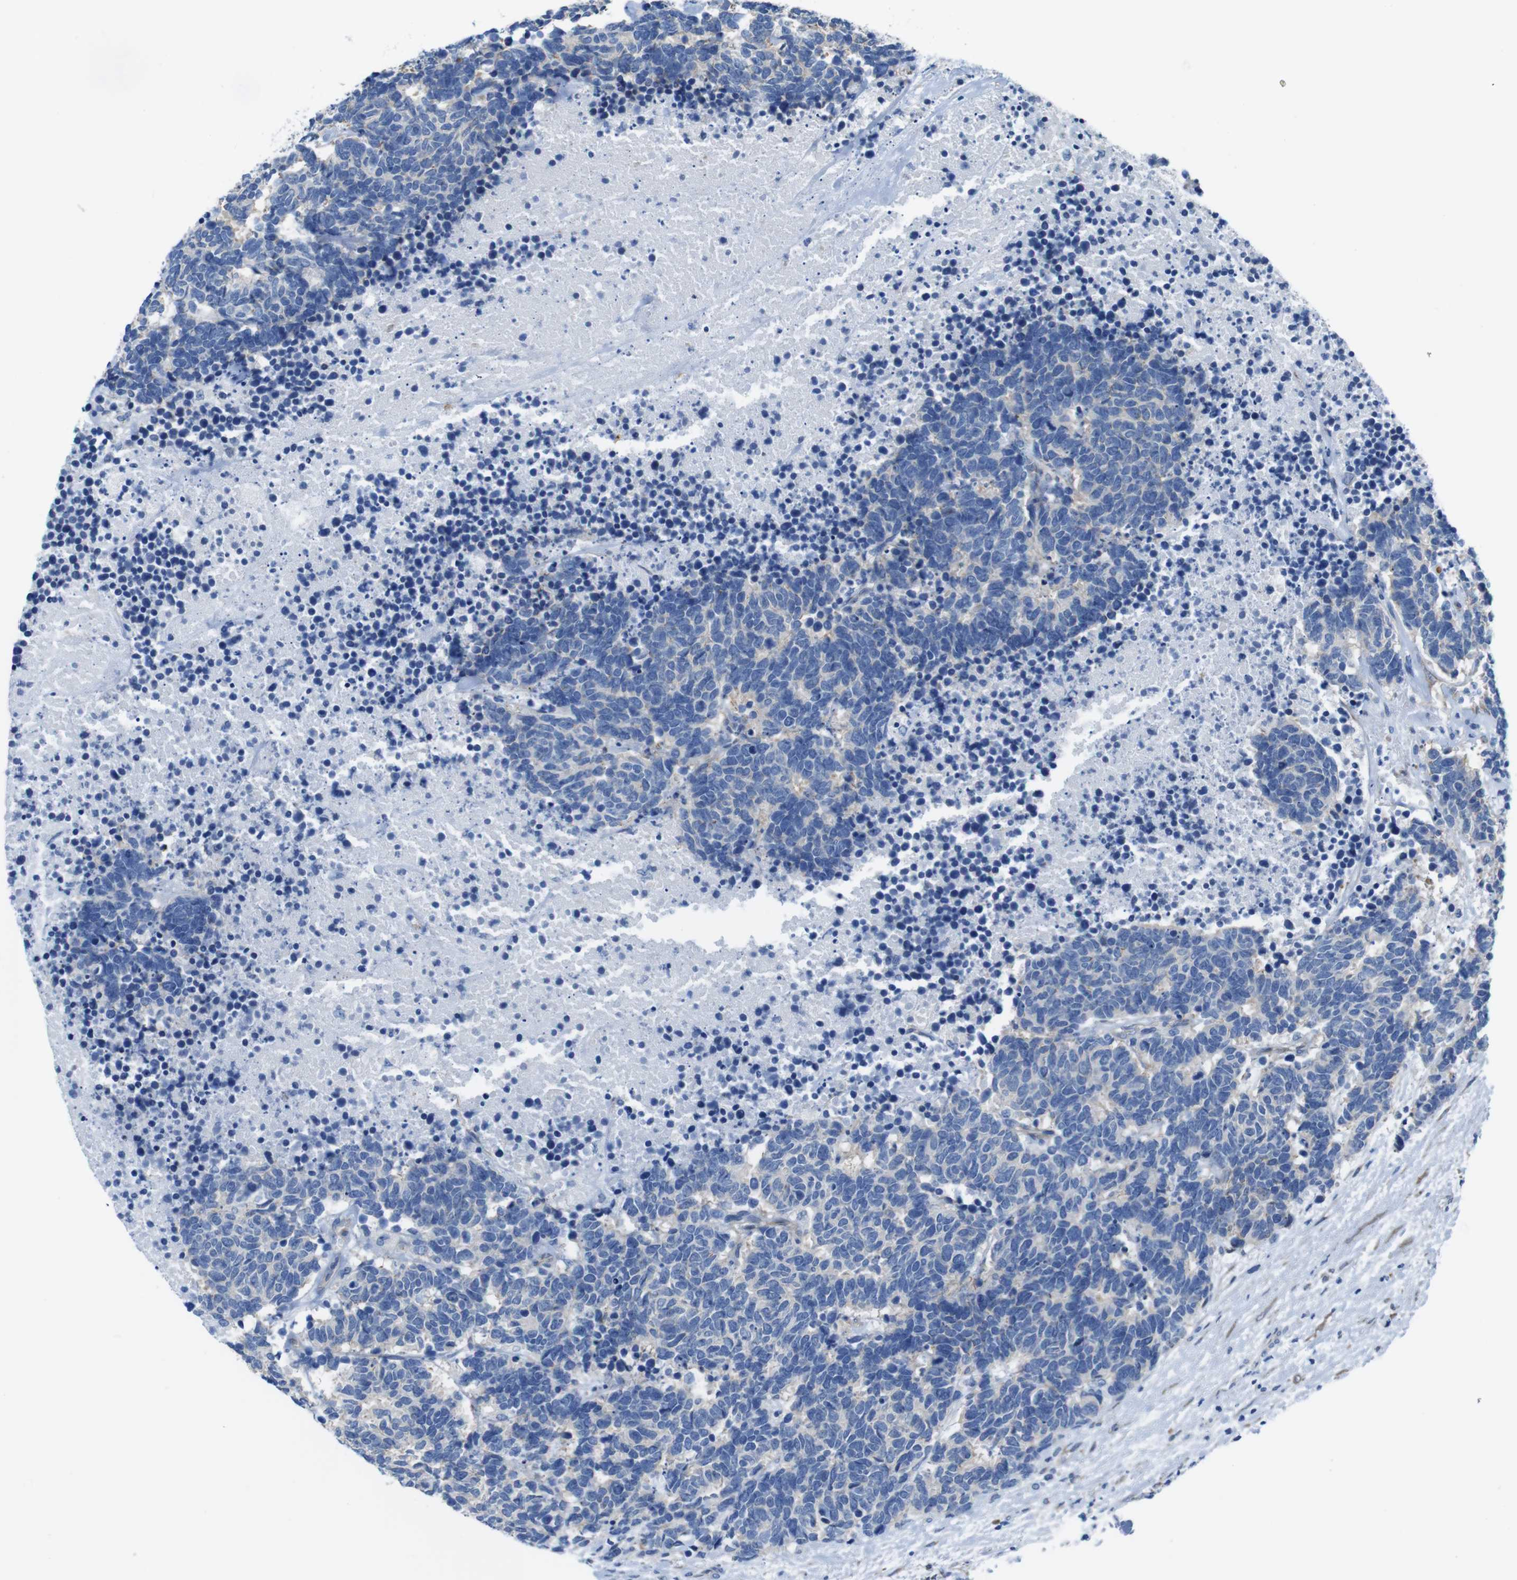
{"staining": {"intensity": "negative", "quantity": "none", "location": "none"}, "tissue": "carcinoid", "cell_type": "Tumor cells", "image_type": "cancer", "snomed": [{"axis": "morphology", "description": "Carcinoma, NOS"}, {"axis": "morphology", "description": "Carcinoid, malignant, NOS"}, {"axis": "topography", "description": "Urinary bladder"}], "caption": "This is an immunohistochemistry photomicrograph of human carcinoid. There is no expression in tumor cells.", "gene": "CDH8", "patient": {"sex": "male", "age": 57}}